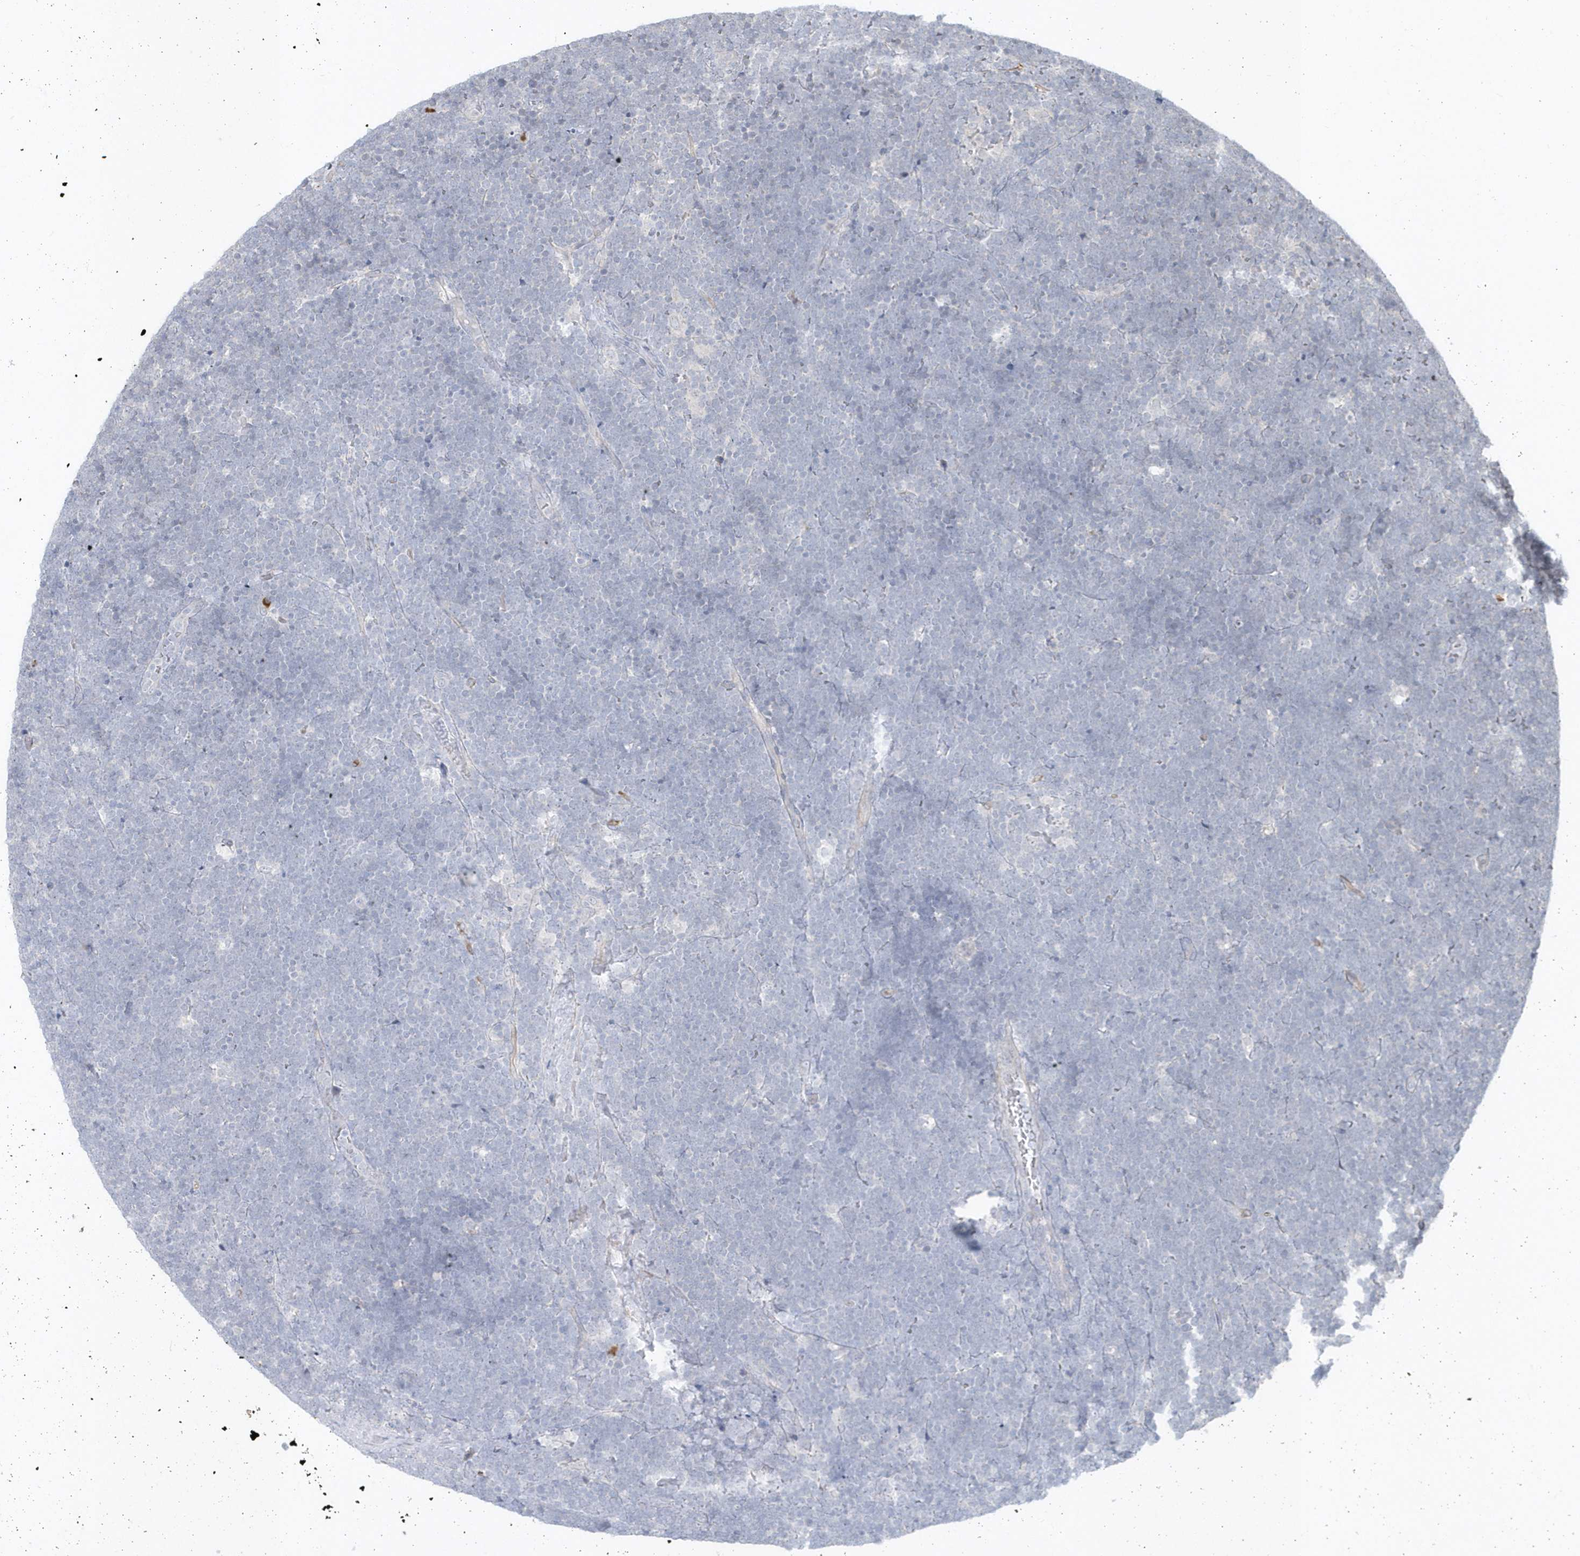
{"staining": {"intensity": "negative", "quantity": "none", "location": "none"}, "tissue": "lymphoma", "cell_type": "Tumor cells", "image_type": "cancer", "snomed": [{"axis": "morphology", "description": "Malignant lymphoma, non-Hodgkin's type, High grade"}, {"axis": "topography", "description": "Lymph node"}], "caption": "This is an immunohistochemistry image of malignant lymphoma, non-Hodgkin's type (high-grade). There is no staining in tumor cells.", "gene": "DHX57", "patient": {"sex": "male", "age": 13}}